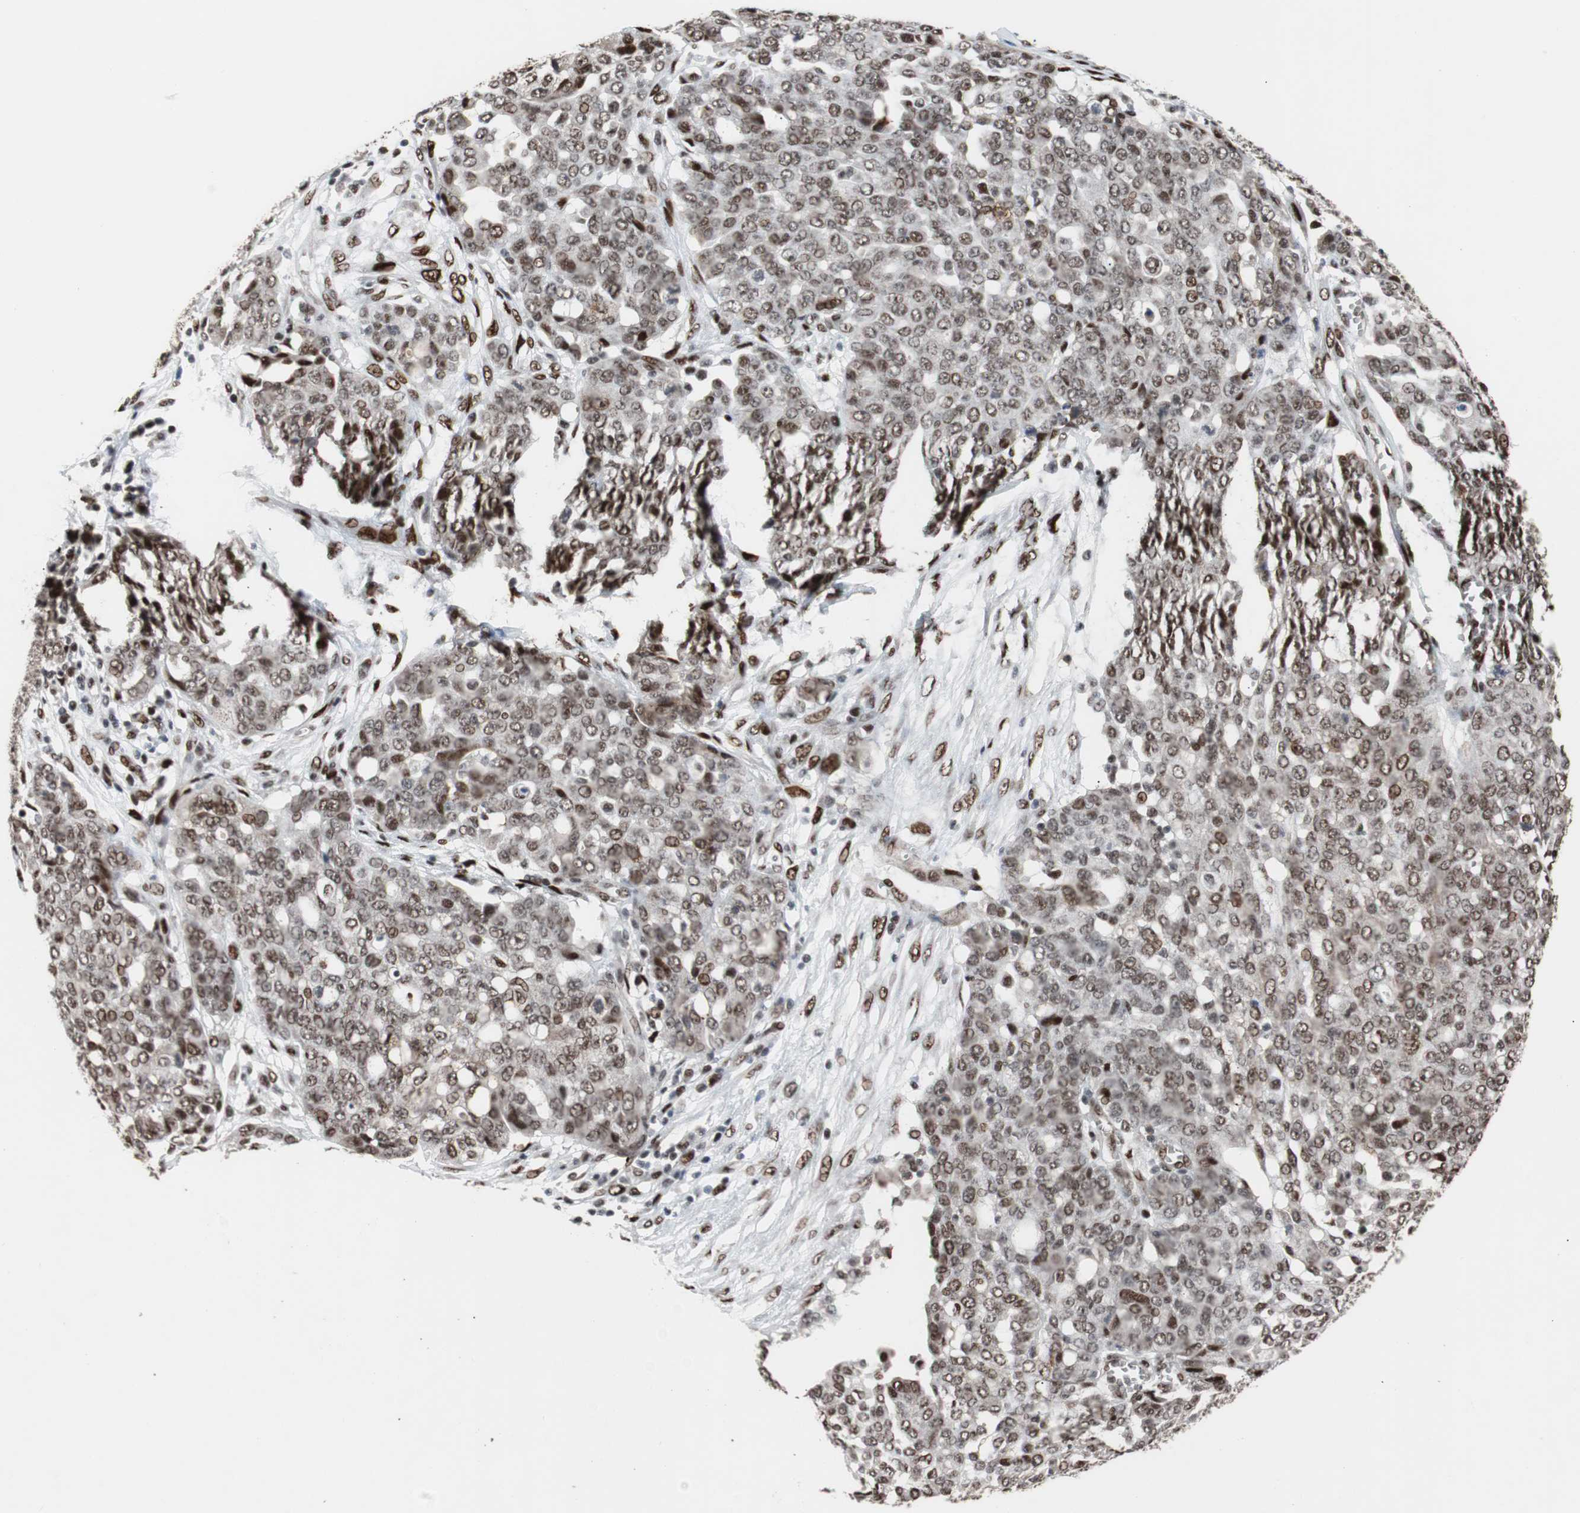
{"staining": {"intensity": "moderate", "quantity": ">75%", "location": "nuclear"}, "tissue": "ovarian cancer", "cell_type": "Tumor cells", "image_type": "cancer", "snomed": [{"axis": "morphology", "description": "Cystadenocarcinoma, serous, NOS"}, {"axis": "topography", "description": "Soft tissue"}, {"axis": "topography", "description": "Ovary"}], "caption": "A brown stain shows moderate nuclear positivity of a protein in ovarian cancer (serous cystadenocarcinoma) tumor cells.", "gene": "NBL1", "patient": {"sex": "female", "age": 57}}